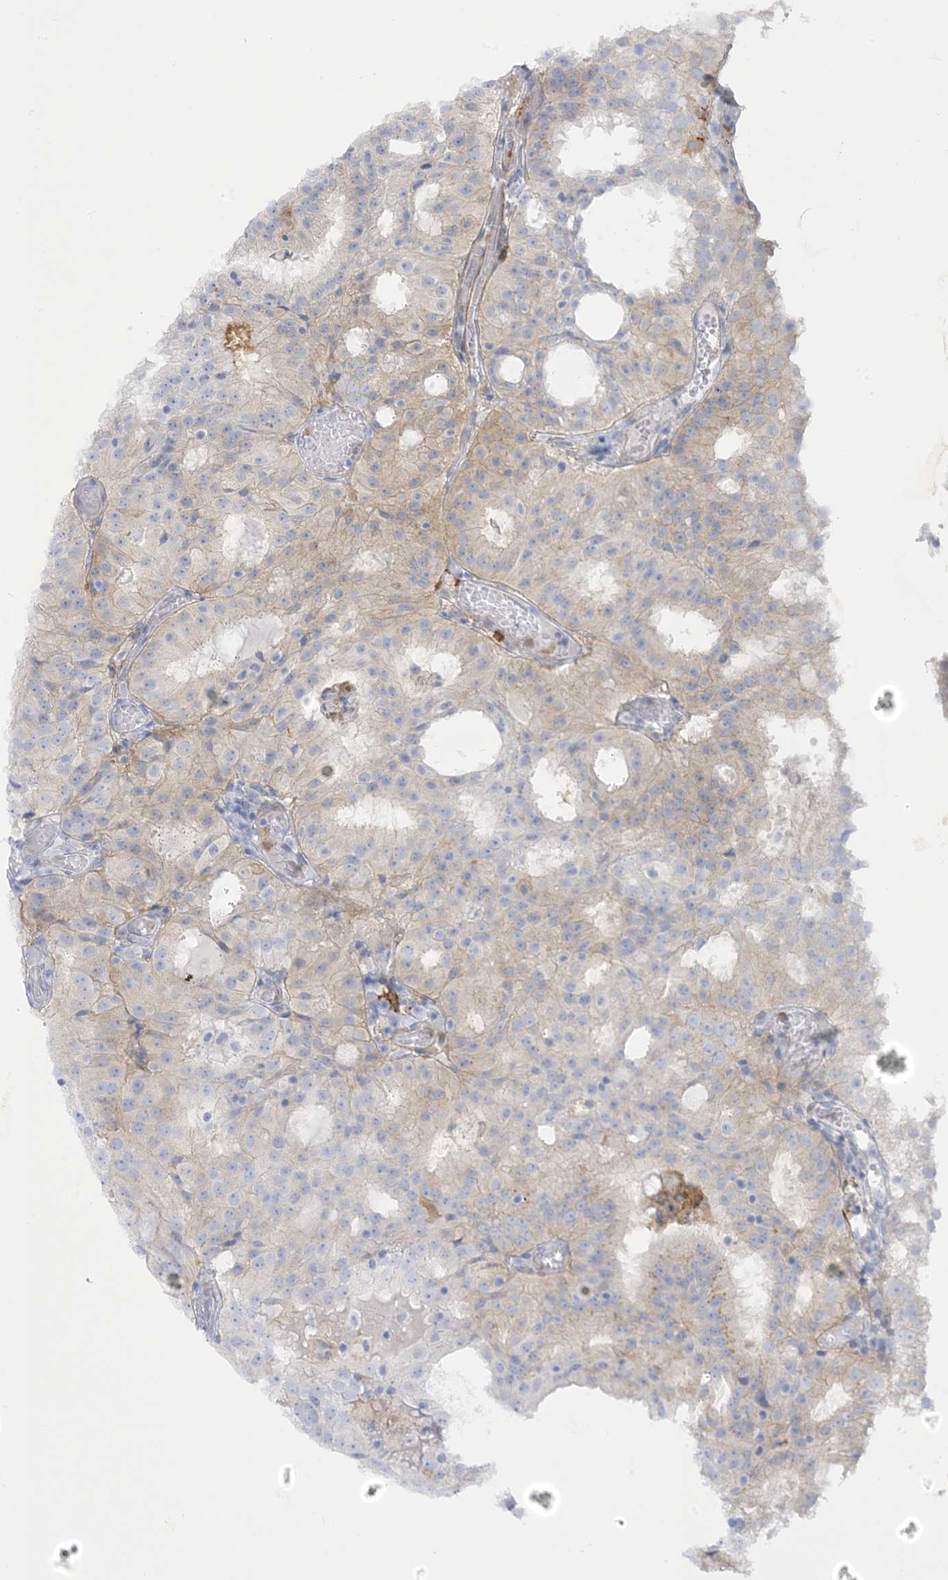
{"staining": {"intensity": "weak", "quantity": "<25%", "location": "cytoplasmic/membranous"}, "tissue": "prostate cancer", "cell_type": "Tumor cells", "image_type": "cancer", "snomed": [{"axis": "morphology", "description": "Adenocarcinoma, Medium grade"}, {"axis": "topography", "description": "Prostate"}], "caption": "A high-resolution photomicrograph shows immunohistochemistry (IHC) staining of adenocarcinoma (medium-grade) (prostate), which displays no significant positivity in tumor cells.", "gene": "ICMT", "patient": {"sex": "male", "age": 88}}